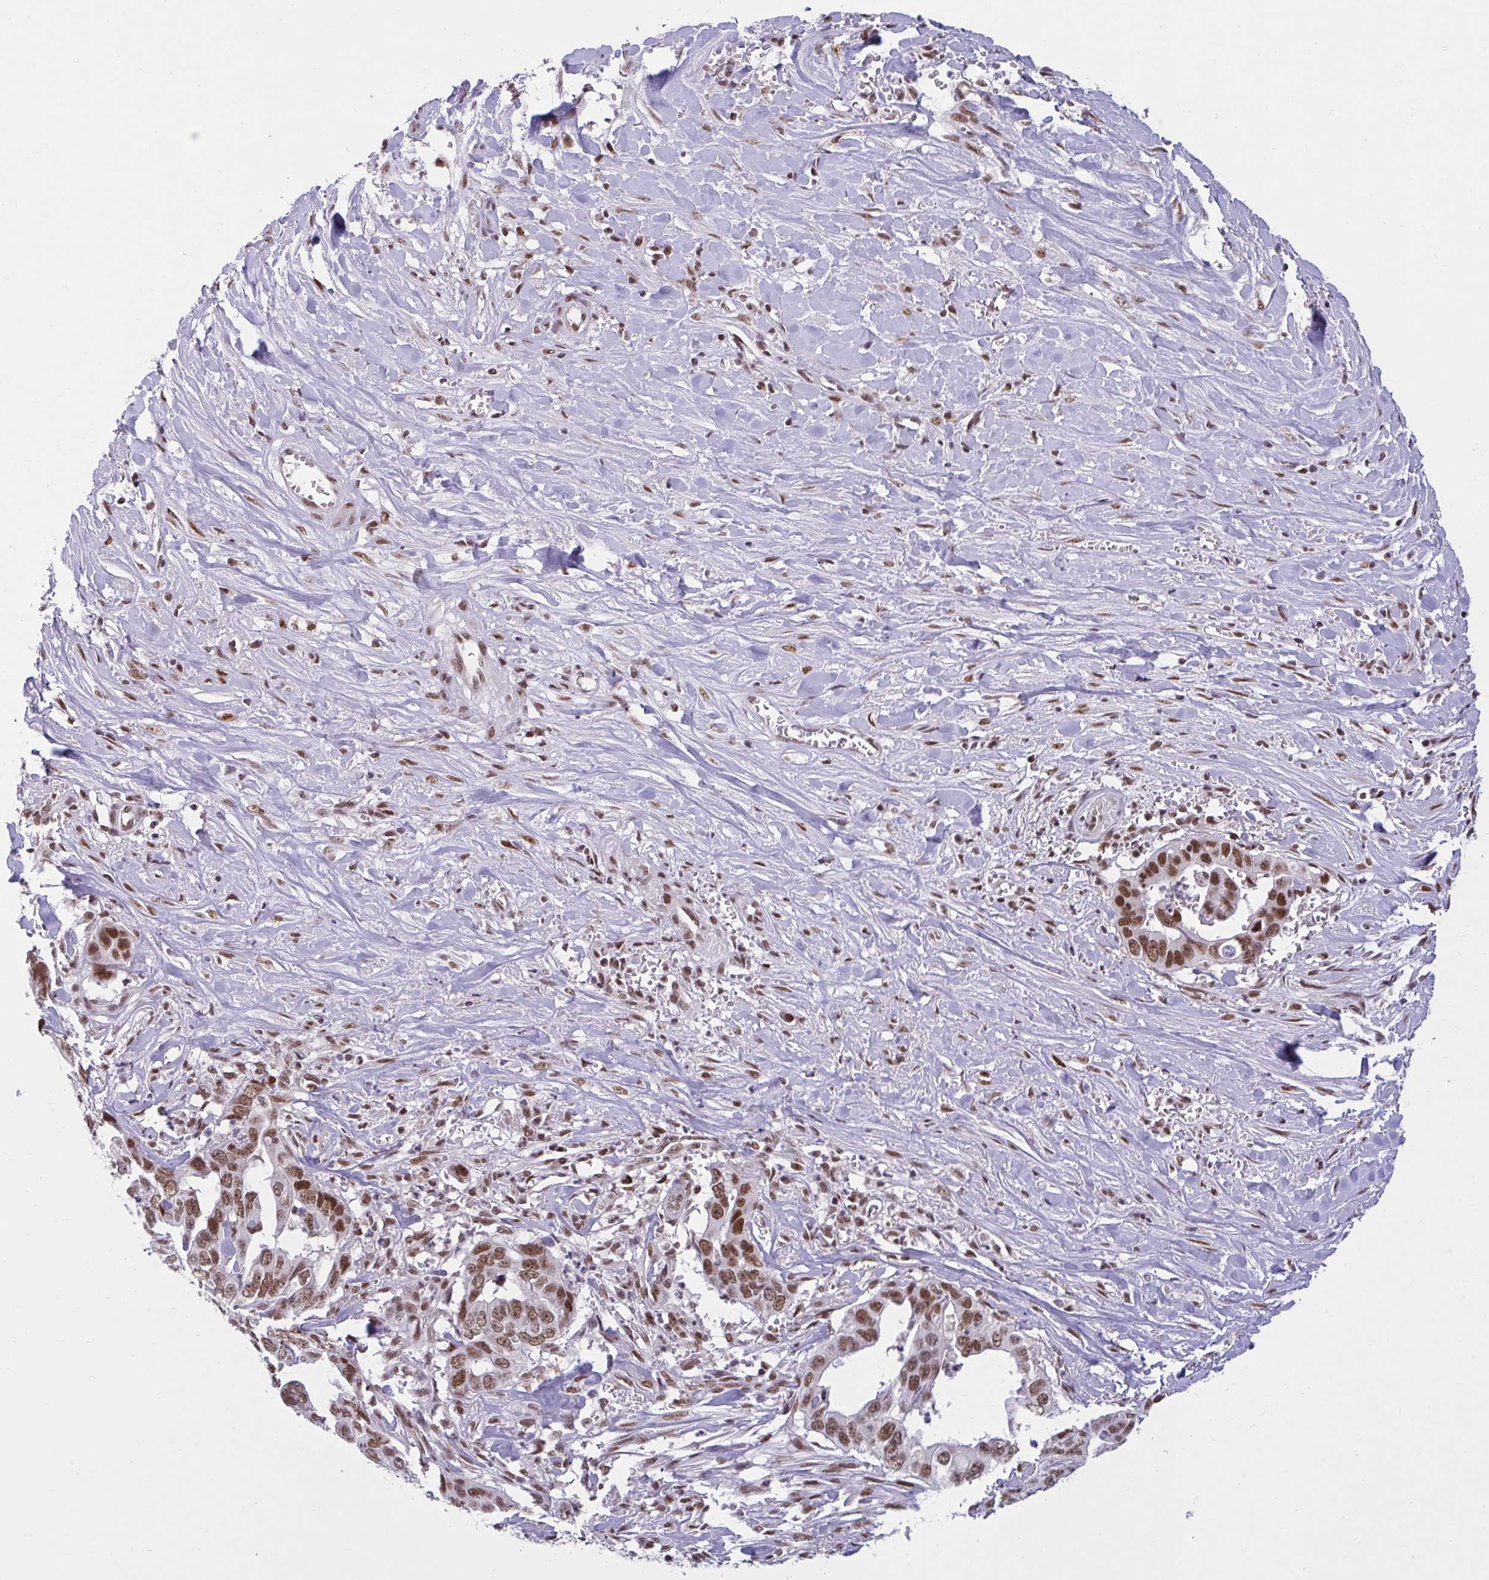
{"staining": {"intensity": "moderate", "quantity": ">75%", "location": "nuclear"}, "tissue": "liver cancer", "cell_type": "Tumor cells", "image_type": "cancer", "snomed": [{"axis": "morphology", "description": "Cholangiocarcinoma"}, {"axis": "topography", "description": "Liver"}], "caption": "An image of human liver cancer (cholangiocarcinoma) stained for a protein displays moderate nuclear brown staining in tumor cells. (IHC, brightfield microscopy, high magnification).", "gene": "PHF10", "patient": {"sex": "female", "age": 79}}